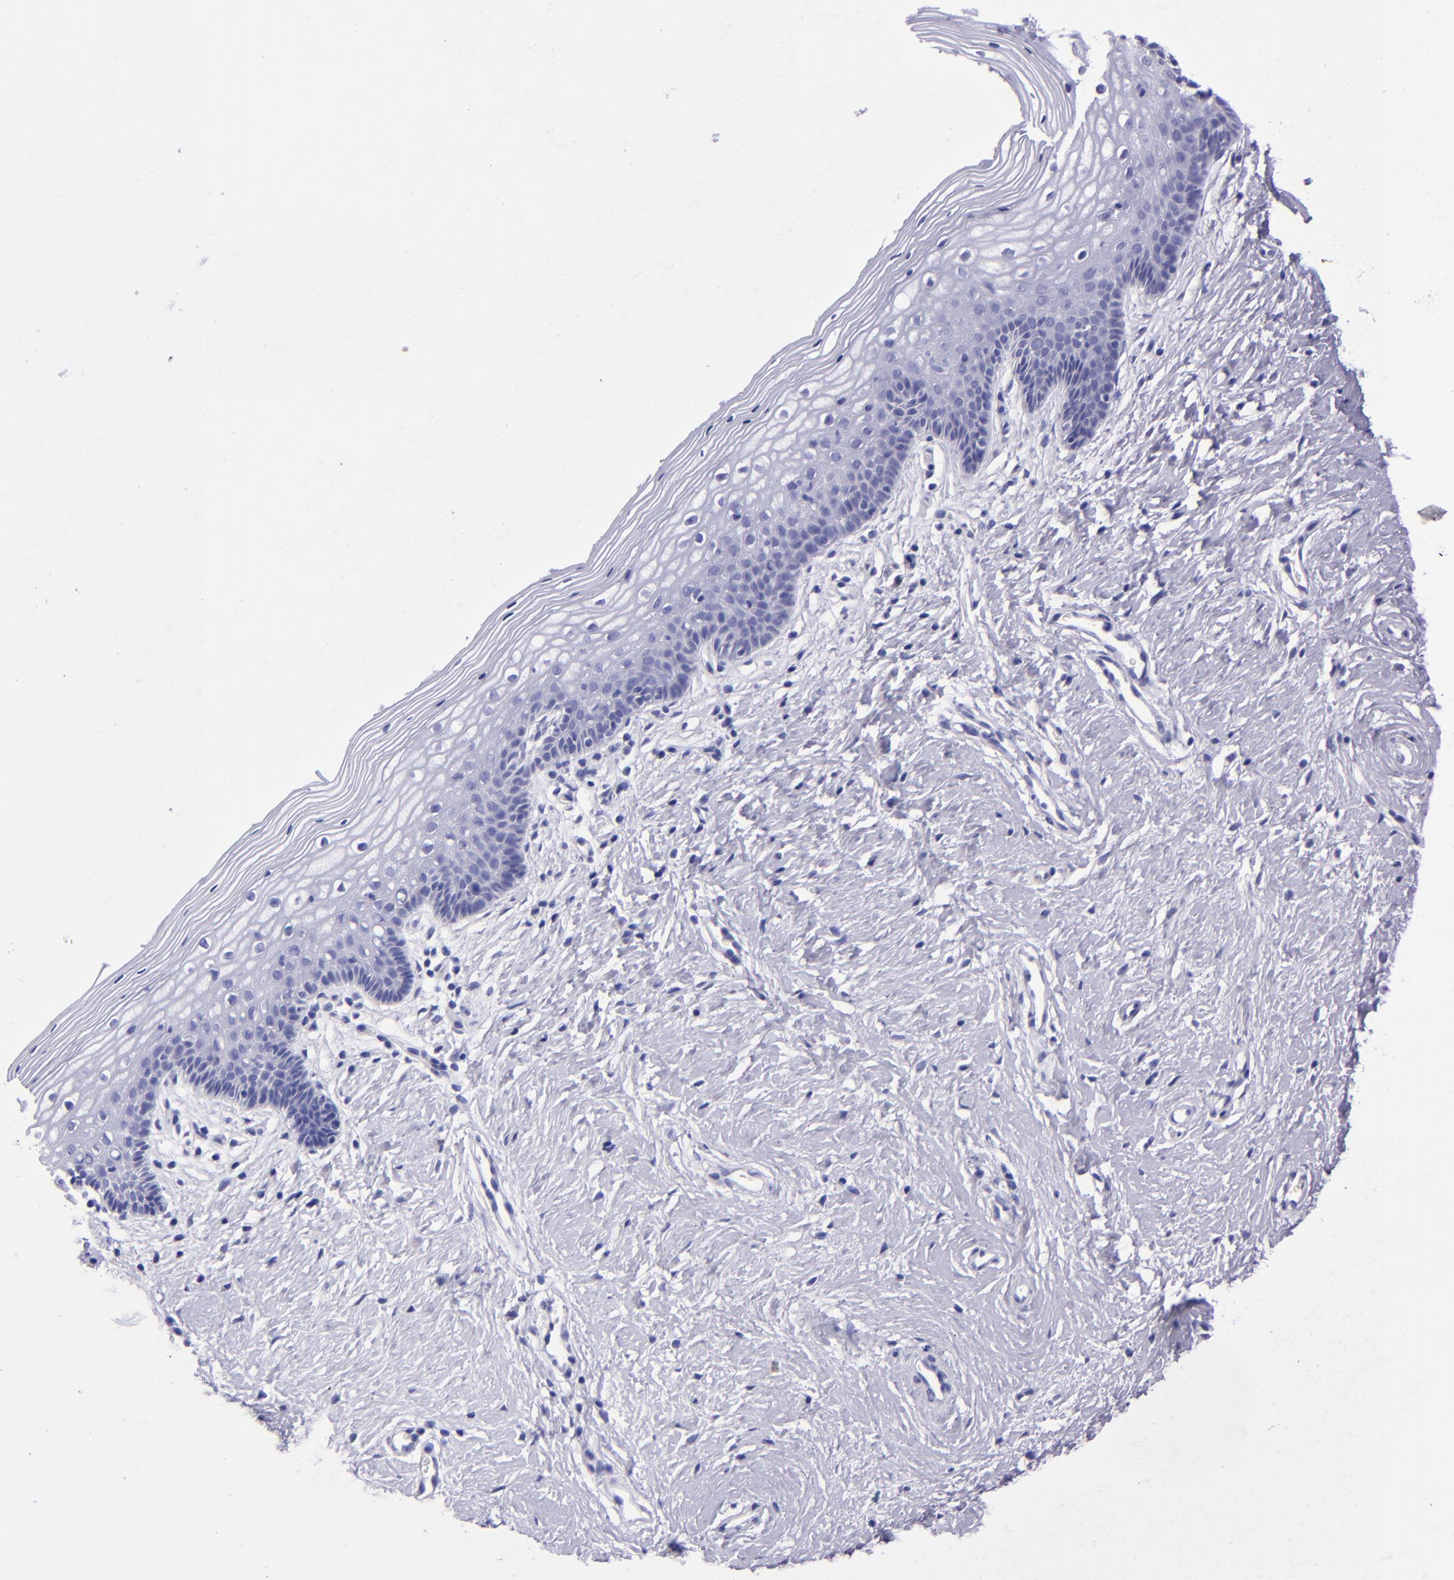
{"staining": {"intensity": "negative", "quantity": "none", "location": "none"}, "tissue": "vagina", "cell_type": "Squamous epithelial cells", "image_type": "normal", "snomed": [{"axis": "morphology", "description": "Normal tissue, NOS"}, {"axis": "topography", "description": "Vagina"}], "caption": "A high-resolution photomicrograph shows immunohistochemistry (IHC) staining of normal vagina, which displays no significant positivity in squamous epithelial cells. (Stains: DAB (3,3'-diaminobenzidine) immunohistochemistry (IHC) with hematoxylin counter stain, Microscopy: brightfield microscopy at high magnification).", "gene": "TYRP1", "patient": {"sex": "female", "age": 46}}